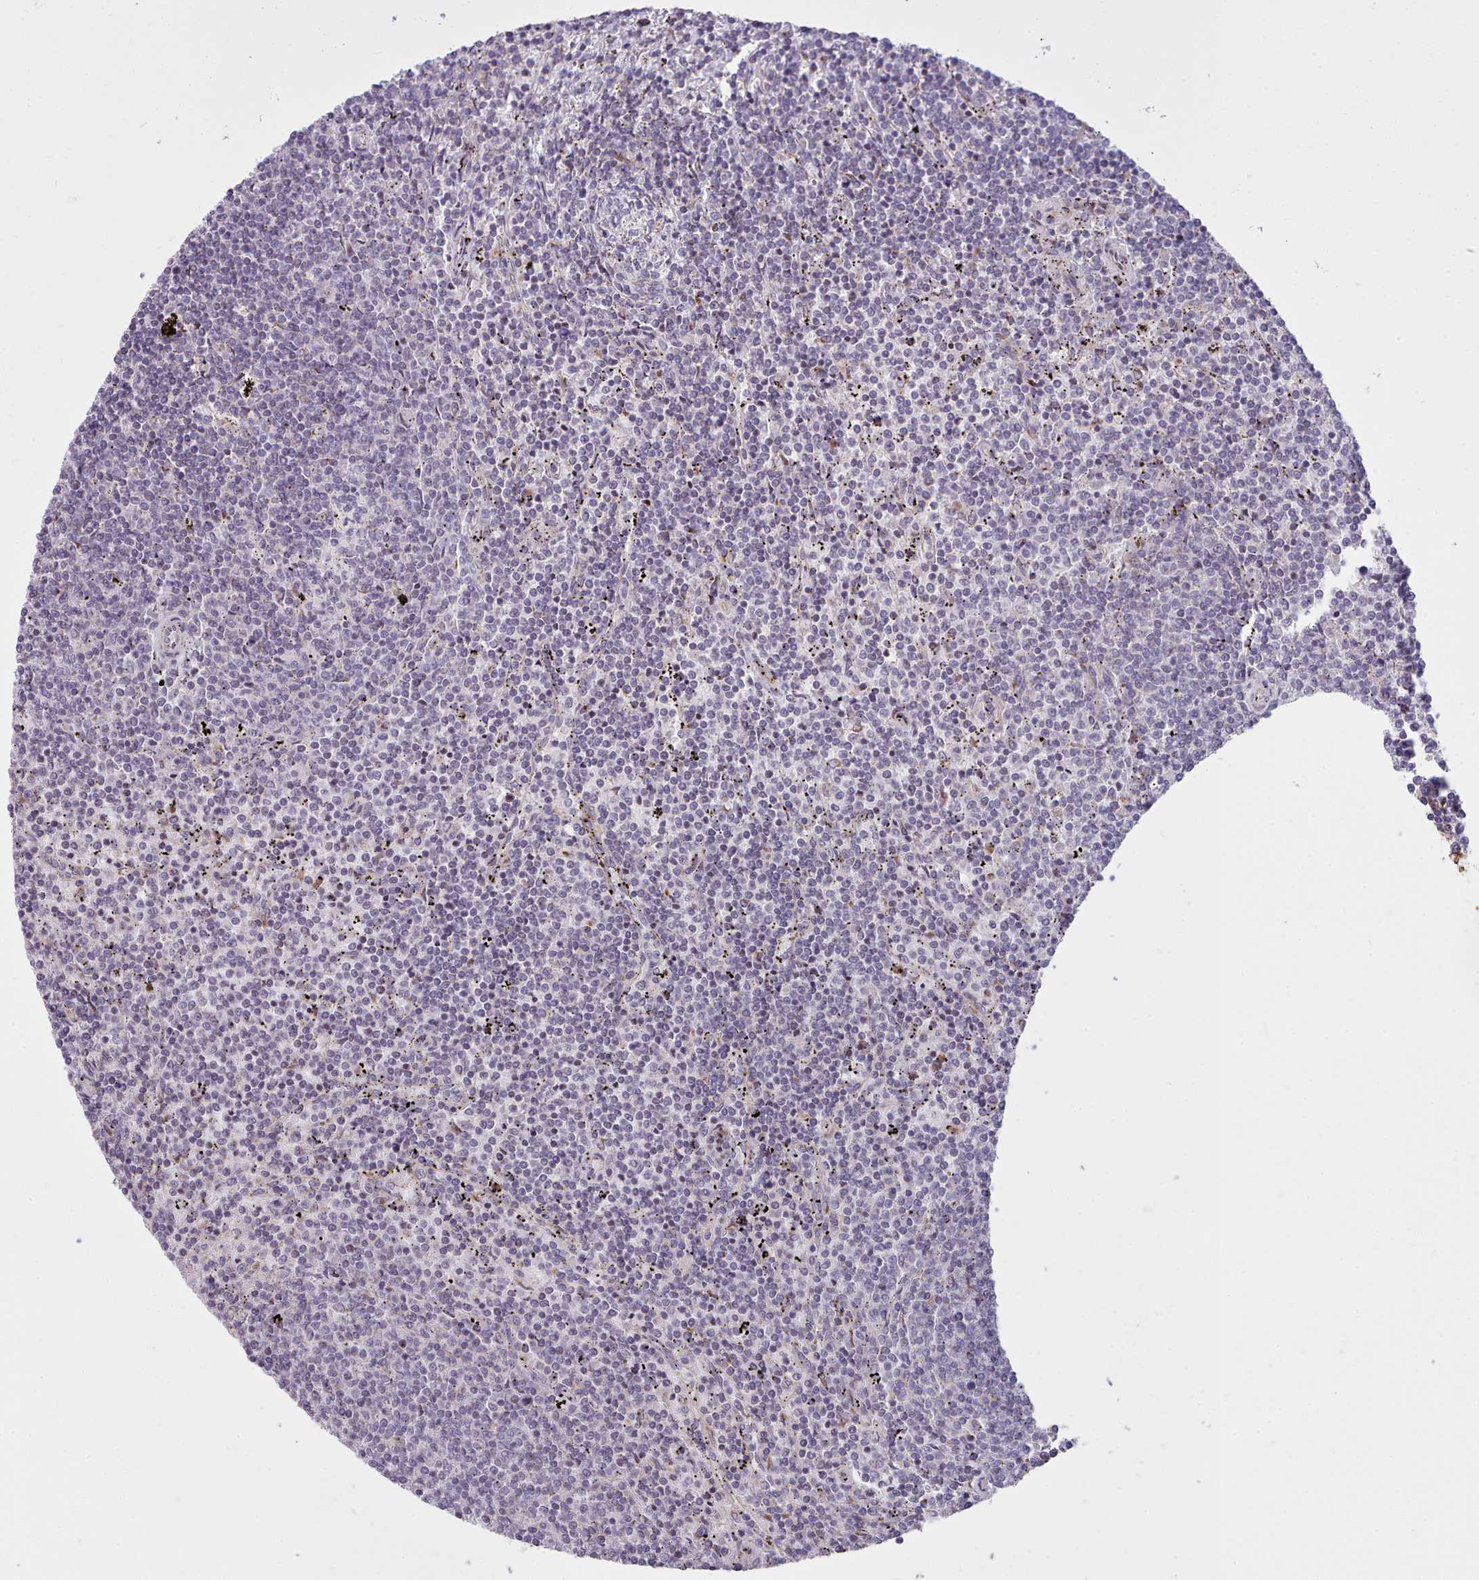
{"staining": {"intensity": "negative", "quantity": "none", "location": "none"}, "tissue": "lymphoma", "cell_type": "Tumor cells", "image_type": "cancer", "snomed": [{"axis": "morphology", "description": "Malignant lymphoma, non-Hodgkin's type, Low grade"}, {"axis": "topography", "description": "Spleen"}], "caption": "DAB immunohistochemical staining of human lymphoma displays no significant staining in tumor cells.", "gene": "SLC52A3", "patient": {"sex": "female", "age": 50}}